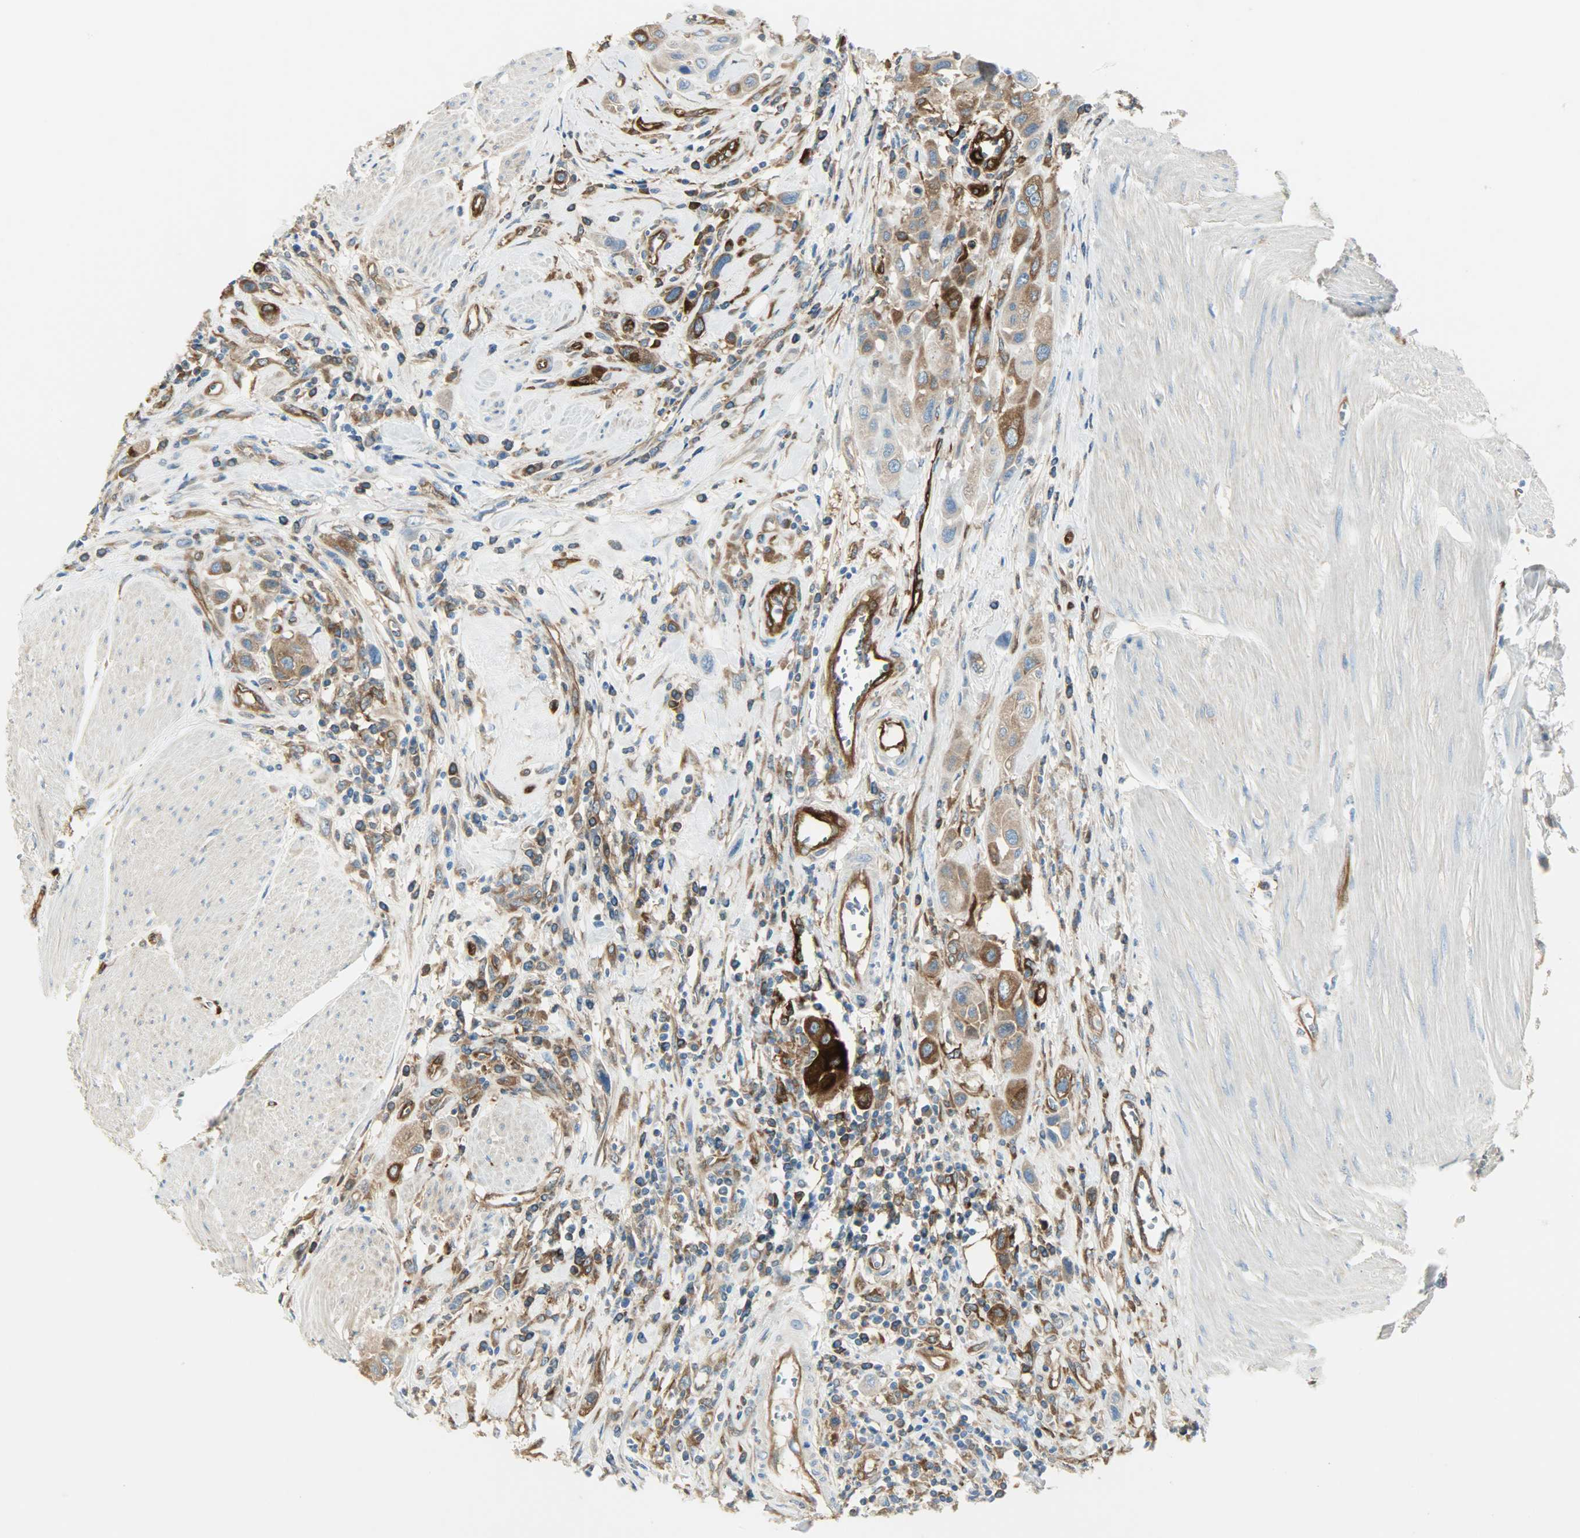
{"staining": {"intensity": "moderate", "quantity": "25%-75%", "location": "cytoplasmic/membranous"}, "tissue": "urothelial cancer", "cell_type": "Tumor cells", "image_type": "cancer", "snomed": [{"axis": "morphology", "description": "Urothelial carcinoma, High grade"}, {"axis": "topography", "description": "Urinary bladder"}], "caption": "A medium amount of moderate cytoplasmic/membranous staining is present in approximately 25%-75% of tumor cells in high-grade urothelial carcinoma tissue.", "gene": "WARS1", "patient": {"sex": "male", "age": 50}}